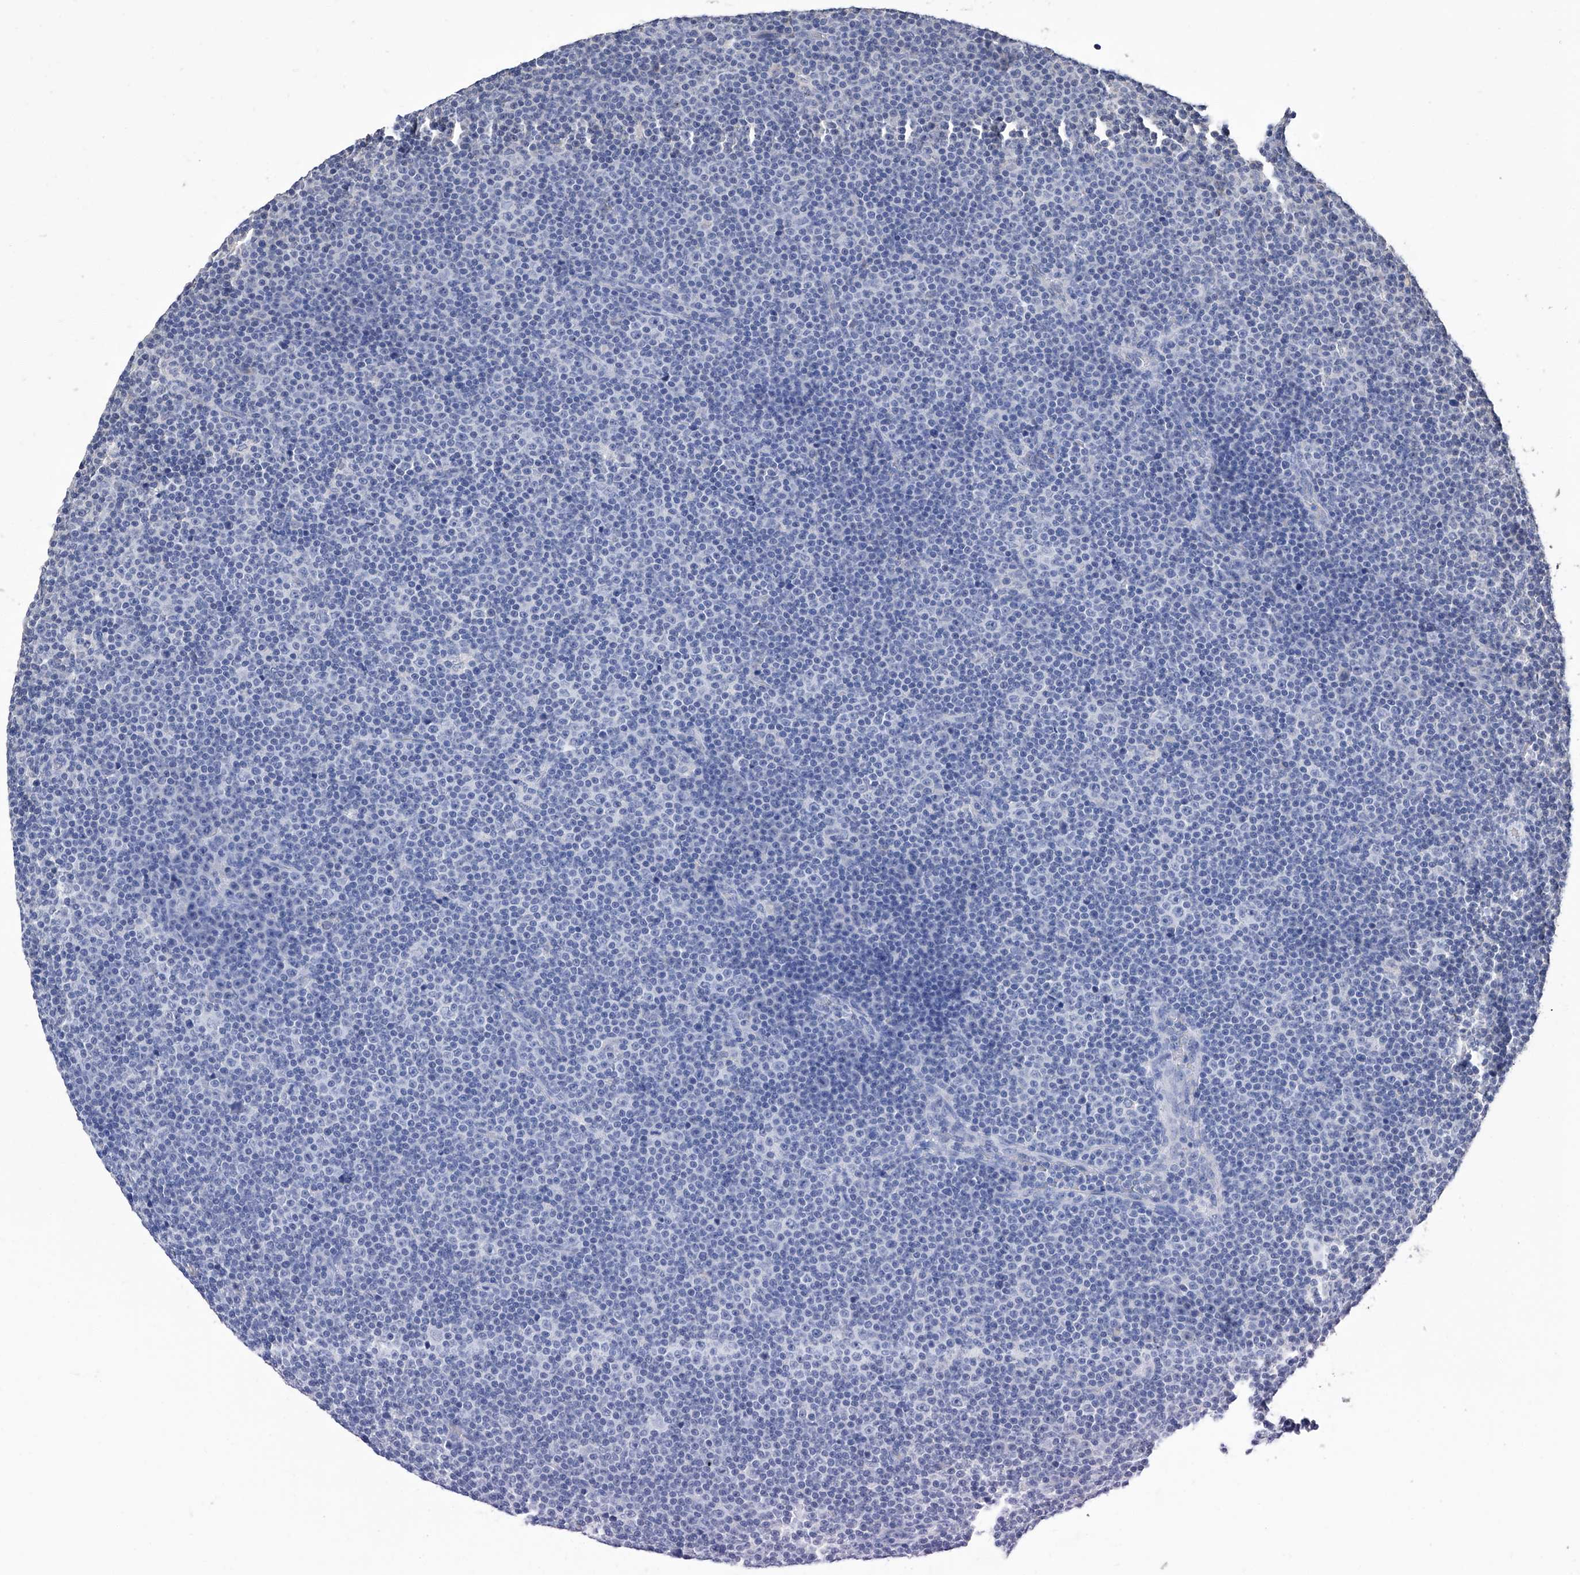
{"staining": {"intensity": "negative", "quantity": "none", "location": "none"}, "tissue": "lymphoma", "cell_type": "Tumor cells", "image_type": "cancer", "snomed": [{"axis": "morphology", "description": "Malignant lymphoma, non-Hodgkin's type, Low grade"}, {"axis": "topography", "description": "Lymph node"}], "caption": "Protein analysis of lymphoma reveals no significant staining in tumor cells.", "gene": "GPT", "patient": {"sex": "female", "age": 67}}